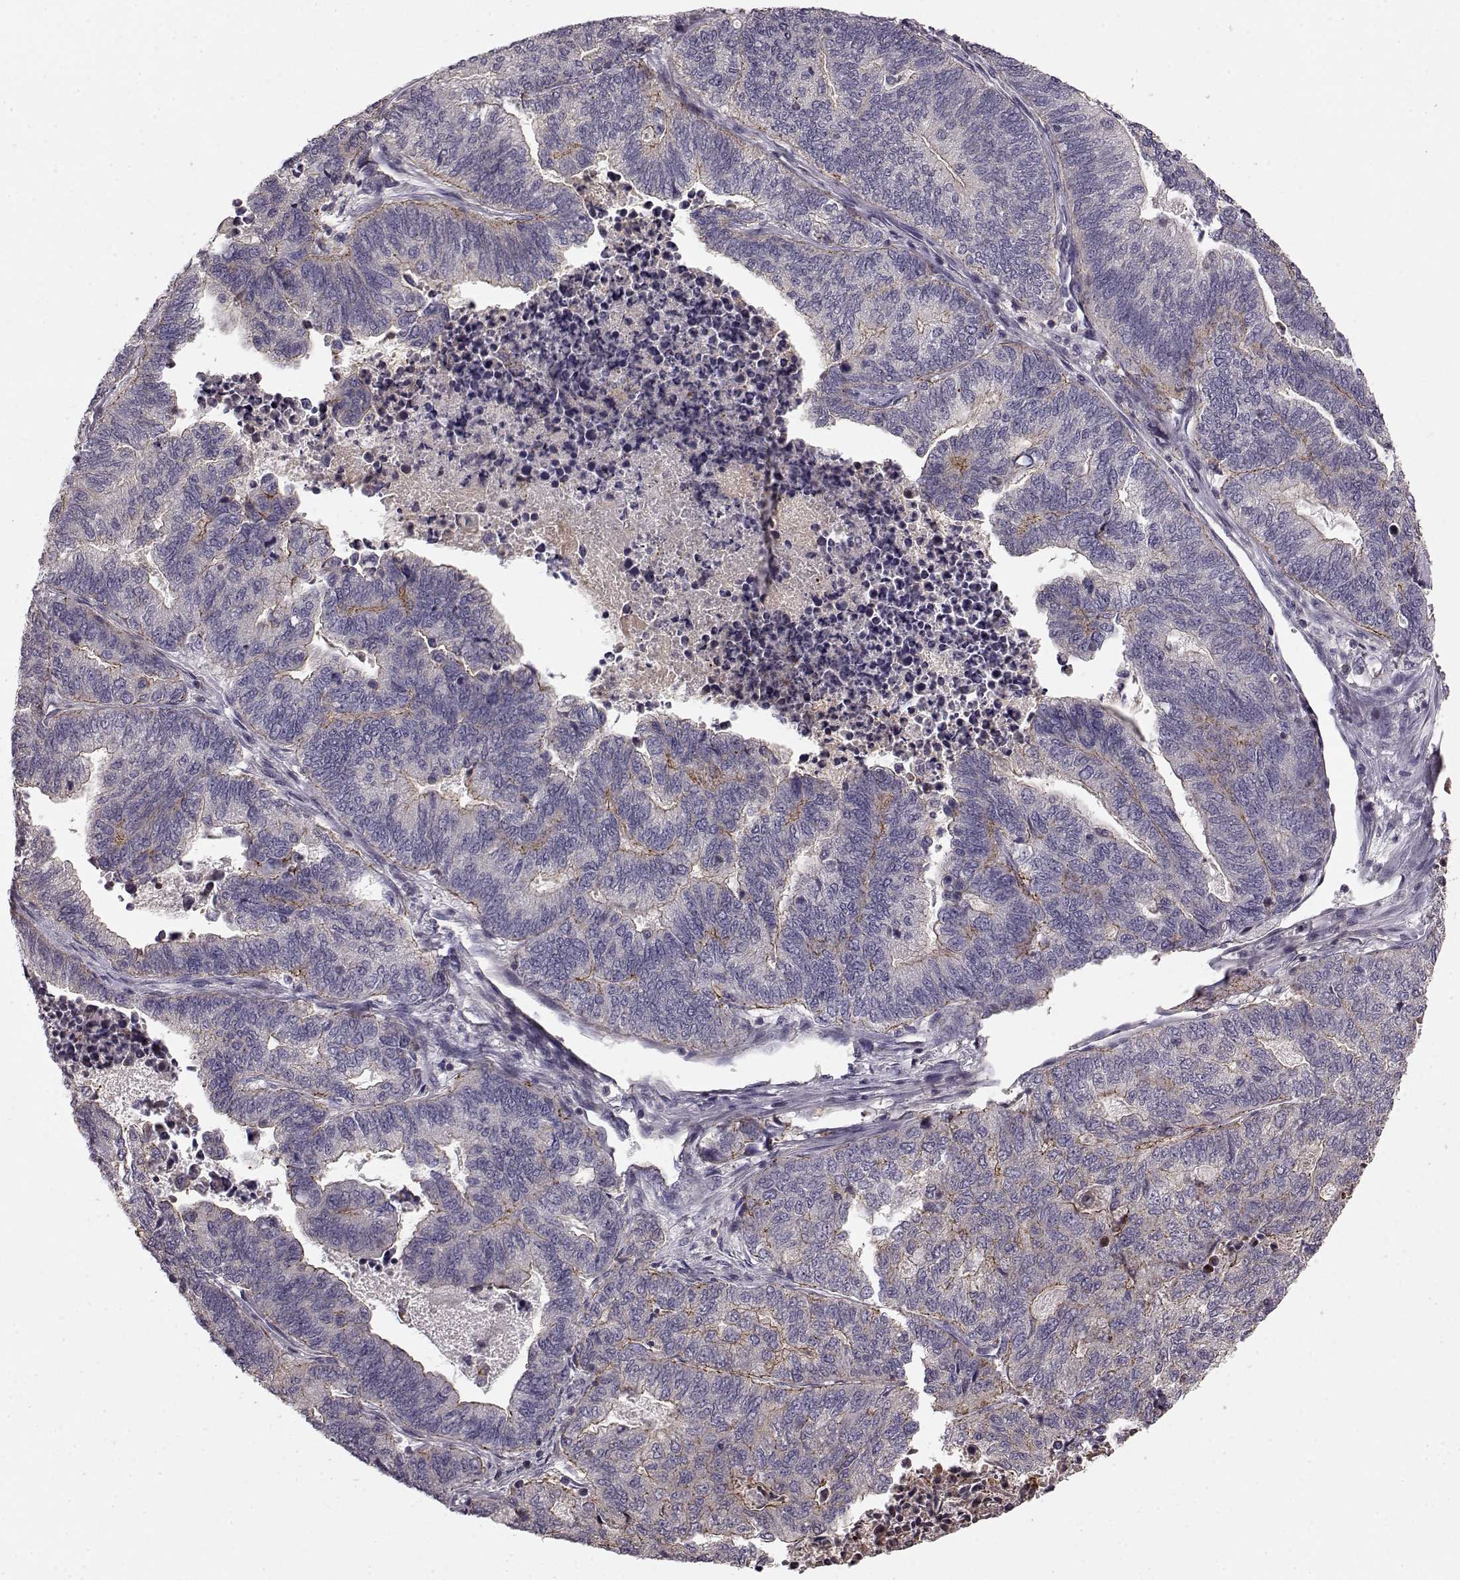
{"staining": {"intensity": "moderate", "quantity": "25%-75%", "location": "cytoplasmic/membranous"}, "tissue": "stomach cancer", "cell_type": "Tumor cells", "image_type": "cancer", "snomed": [{"axis": "morphology", "description": "Adenocarcinoma, NOS"}, {"axis": "topography", "description": "Stomach, upper"}], "caption": "This is an image of immunohistochemistry staining of adenocarcinoma (stomach), which shows moderate staining in the cytoplasmic/membranous of tumor cells.", "gene": "SLC22A18", "patient": {"sex": "female", "age": 67}}